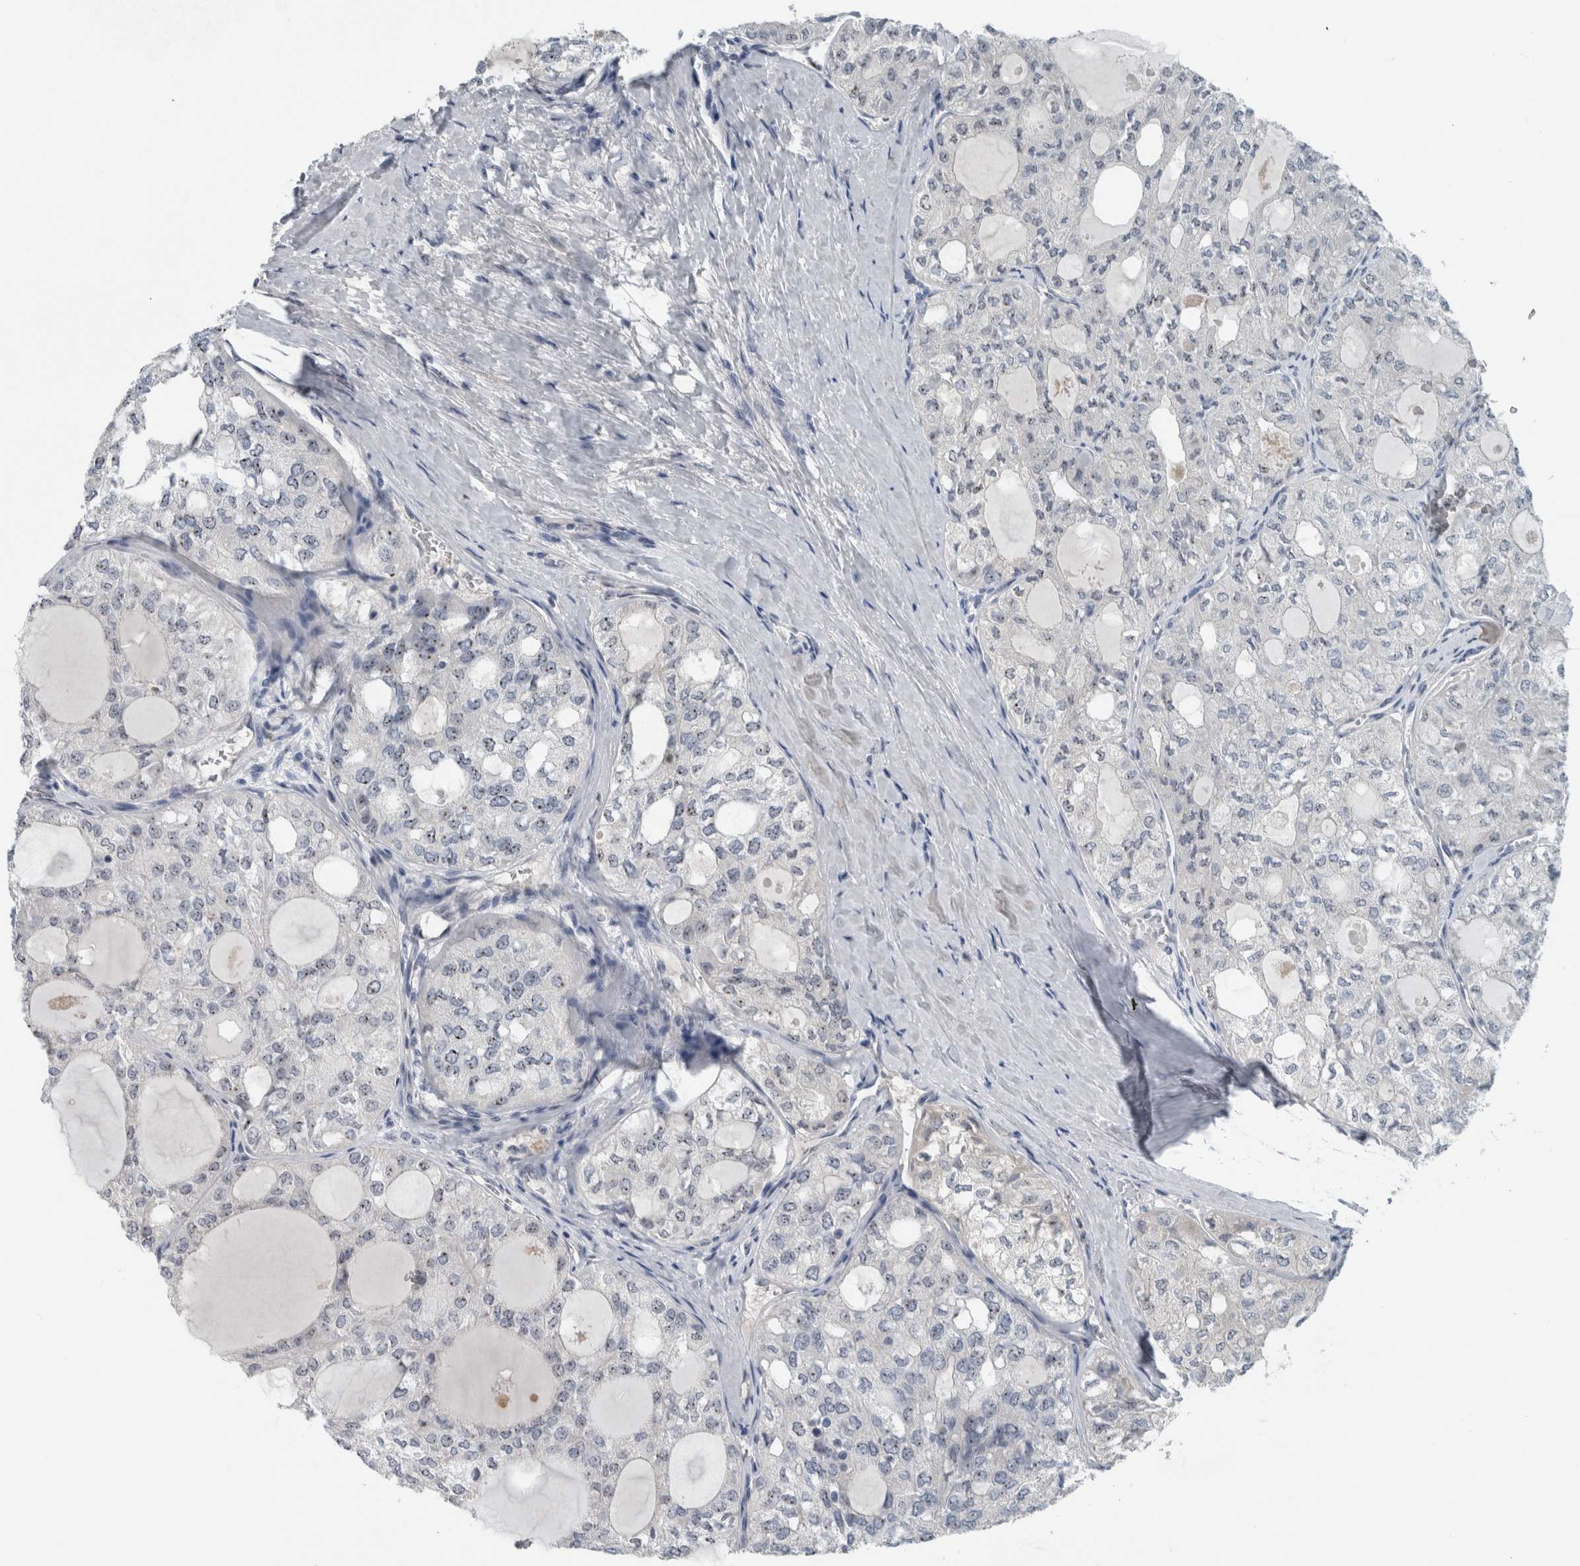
{"staining": {"intensity": "negative", "quantity": "none", "location": "none"}, "tissue": "thyroid cancer", "cell_type": "Tumor cells", "image_type": "cancer", "snomed": [{"axis": "morphology", "description": "Follicular adenoma carcinoma, NOS"}, {"axis": "topography", "description": "Thyroid gland"}], "caption": "An image of human follicular adenoma carcinoma (thyroid) is negative for staining in tumor cells.", "gene": "UTP6", "patient": {"sex": "male", "age": 75}}